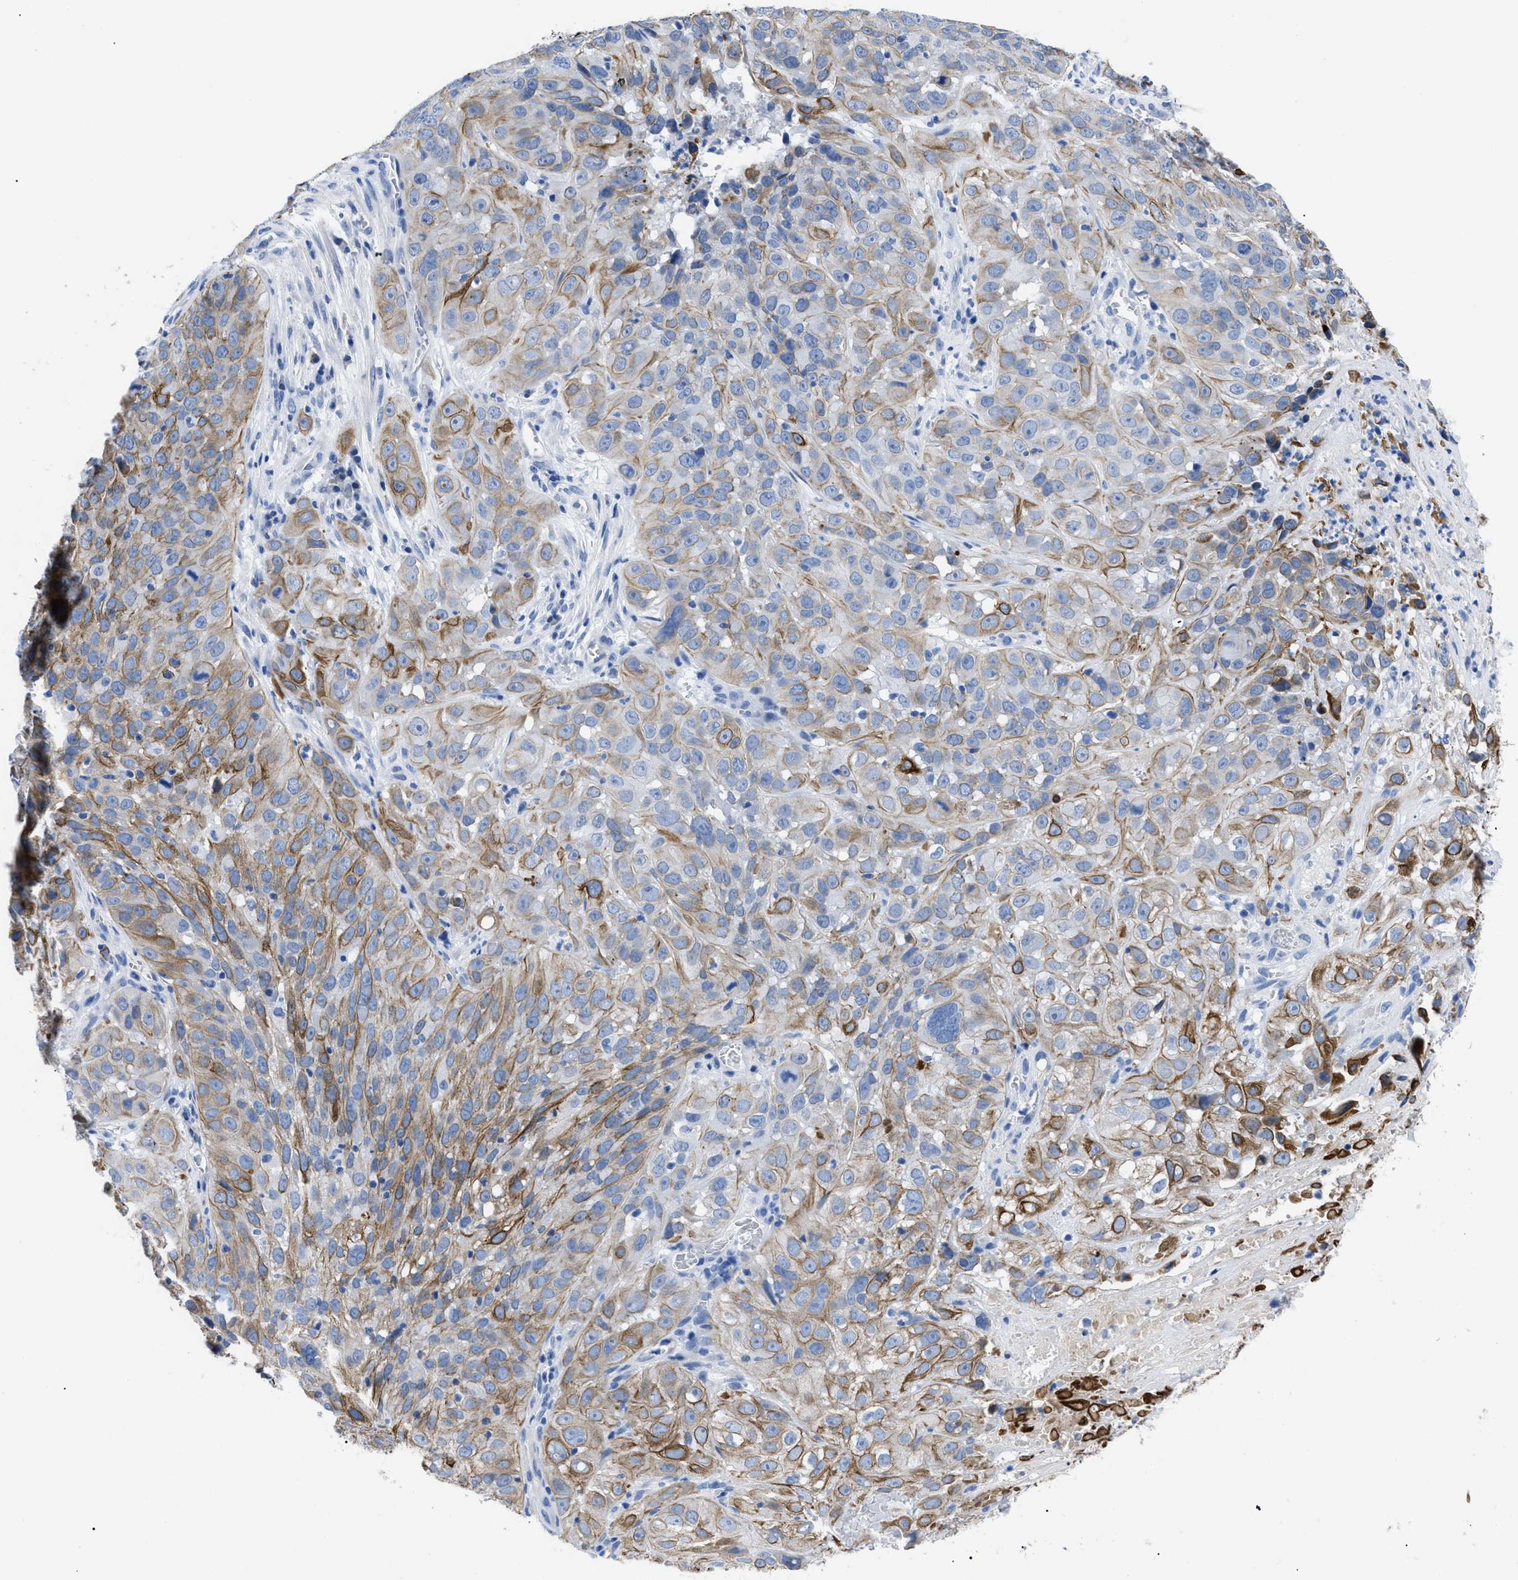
{"staining": {"intensity": "moderate", "quantity": "25%-75%", "location": "cytoplasmic/membranous"}, "tissue": "cervical cancer", "cell_type": "Tumor cells", "image_type": "cancer", "snomed": [{"axis": "morphology", "description": "Squamous cell carcinoma, NOS"}, {"axis": "topography", "description": "Cervix"}], "caption": "An image of human cervical cancer (squamous cell carcinoma) stained for a protein demonstrates moderate cytoplasmic/membranous brown staining in tumor cells.", "gene": "TMEM68", "patient": {"sex": "female", "age": 32}}